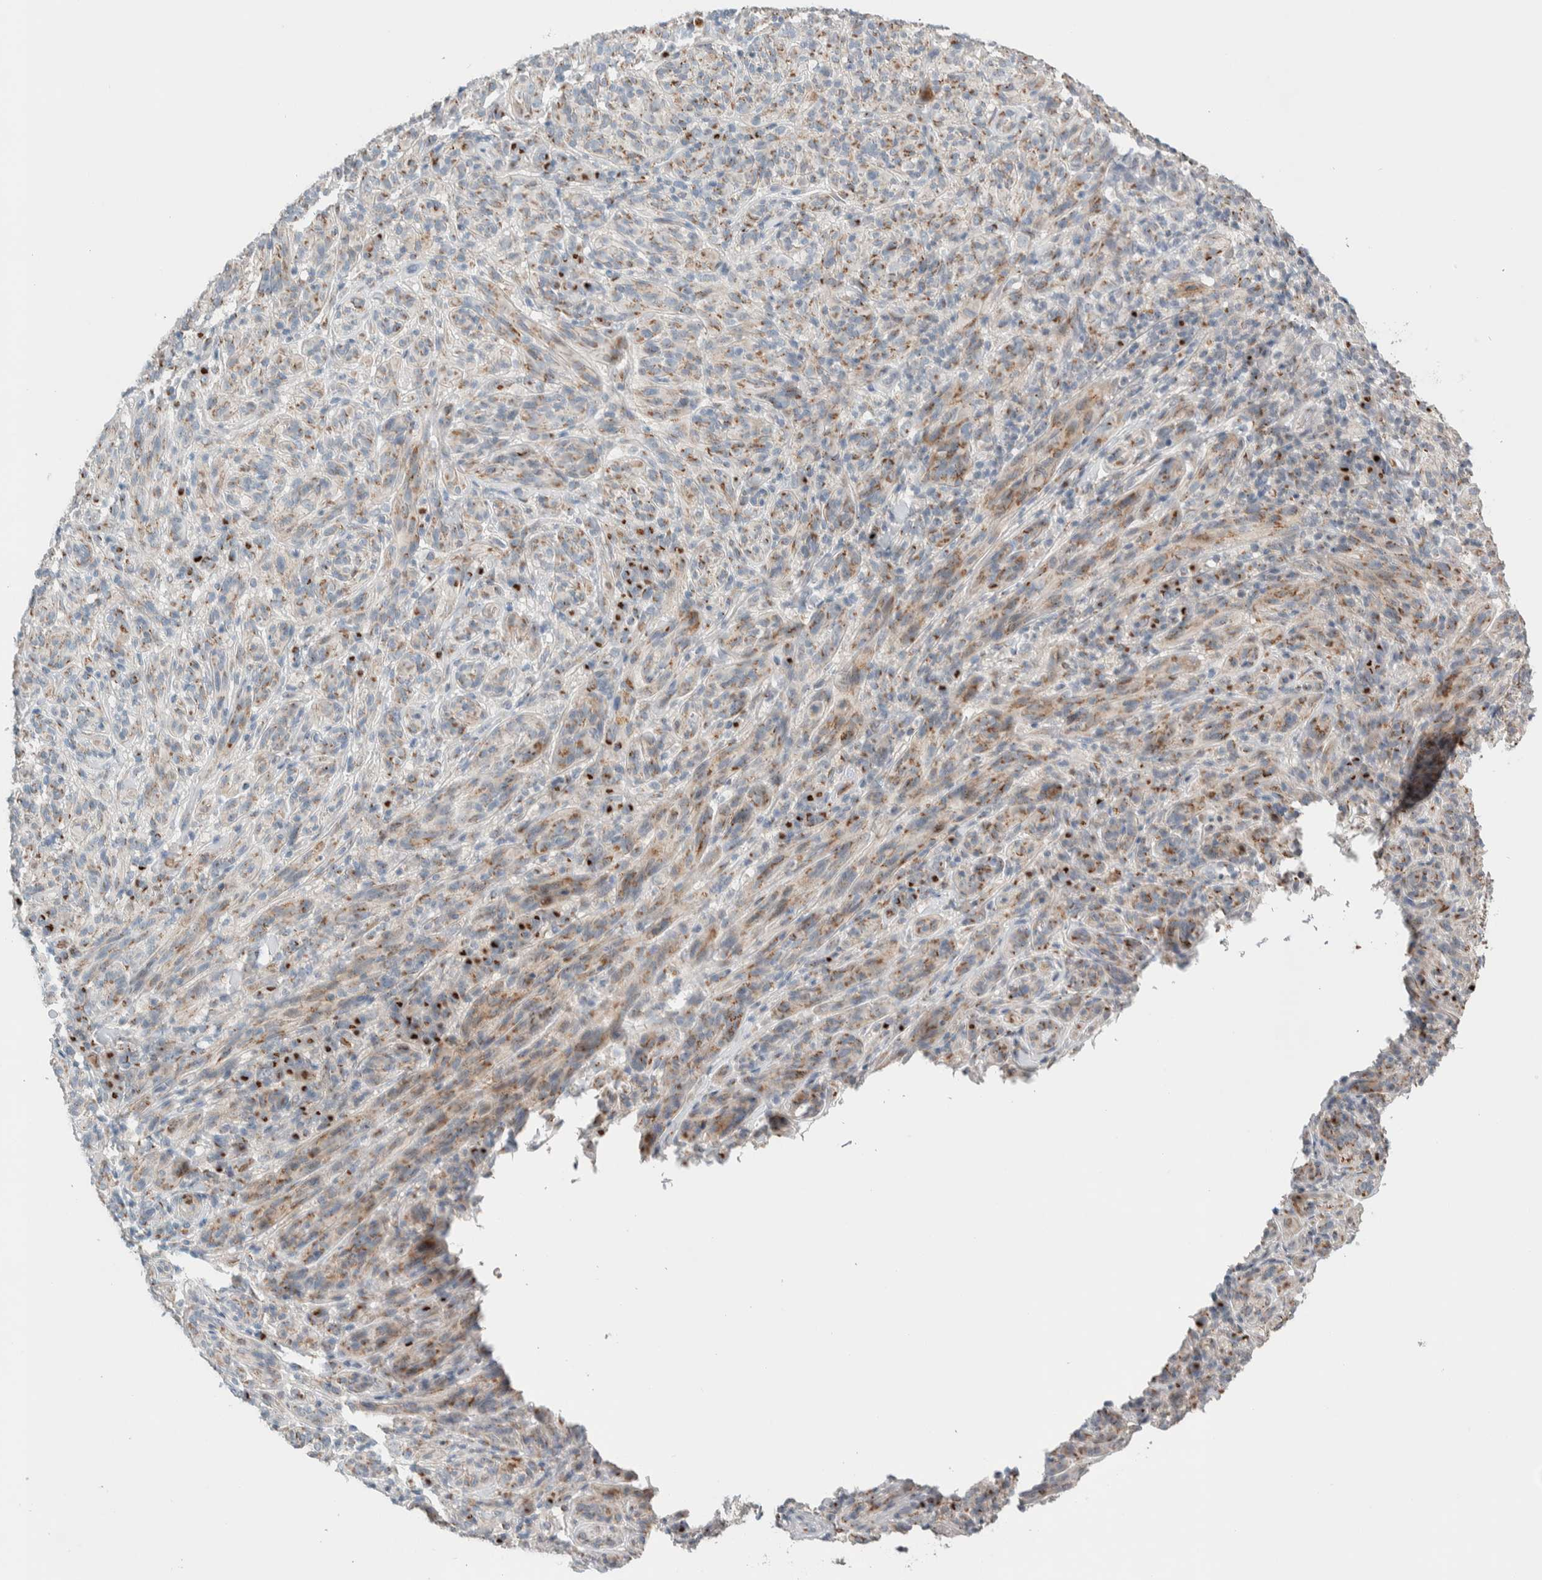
{"staining": {"intensity": "moderate", "quantity": "25%-75%", "location": "cytoplasmic/membranous"}, "tissue": "melanoma", "cell_type": "Tumor cells", "image_type": "cancer", "snomed": [{"axis": "morphology", "description": "Malignant melanoma, NOS"}, {"axis": "topography", "description": "Skin of head"}], "caption": "Malignant melanoma stained with a protein marker reveals moderate staining in tumor cells.", "gene": "SLC38A10", "patient": {"sex": "male", "age": 96}}